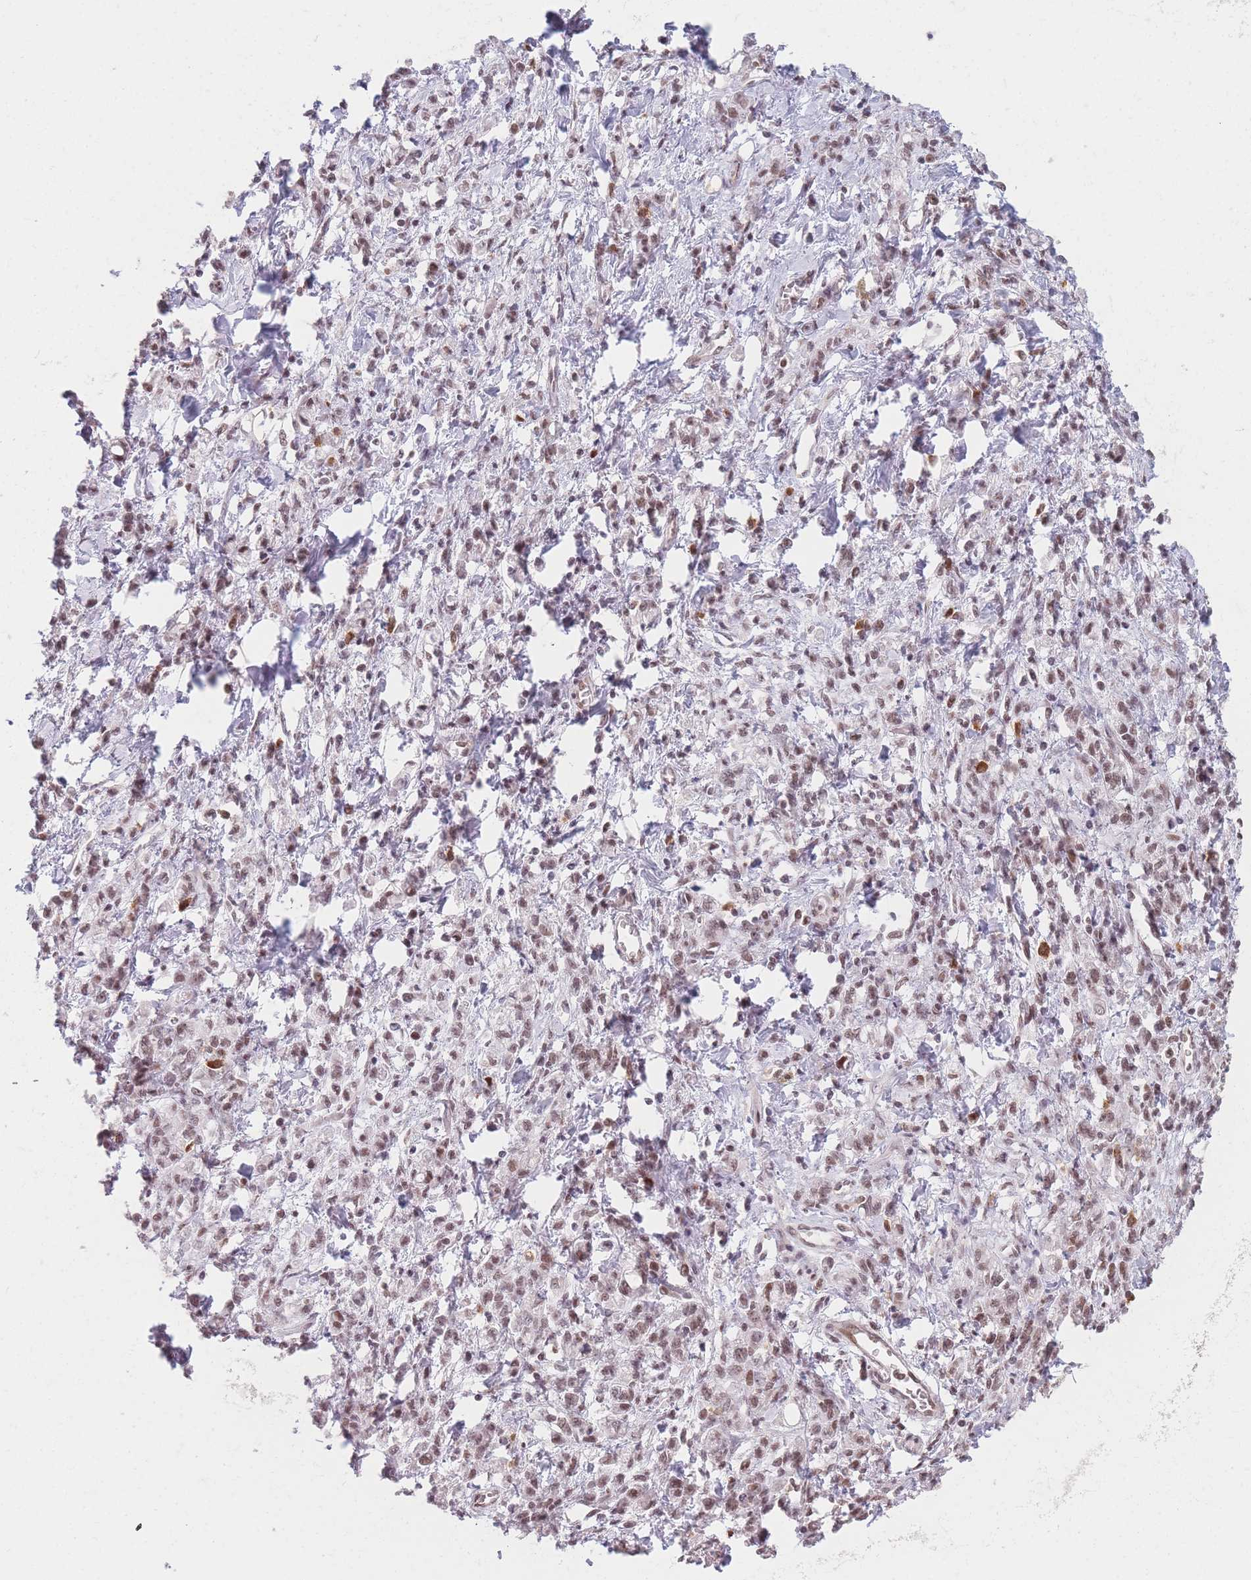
{"staining": {"intensity": "moderate", "quantity": ">75%", "location": "nuclear"}, "tissue": "stomach cancer", "cell_type": "Tumor cells", "image_type": "cancer", "snomed": [{"axis": "morphology", "description": "Adenocarcinoma, NOS"}, {"axis": "topography", "description": "Stomach"}], "caption": "Immunohistochemical staining of human adenocarcinoma (stomach) demonstrates moderate nuclear protein expression in approximately >75% of tumor cells.", "gene": "SUPT6H", "patient": {"sex": "male", "age": 77}}